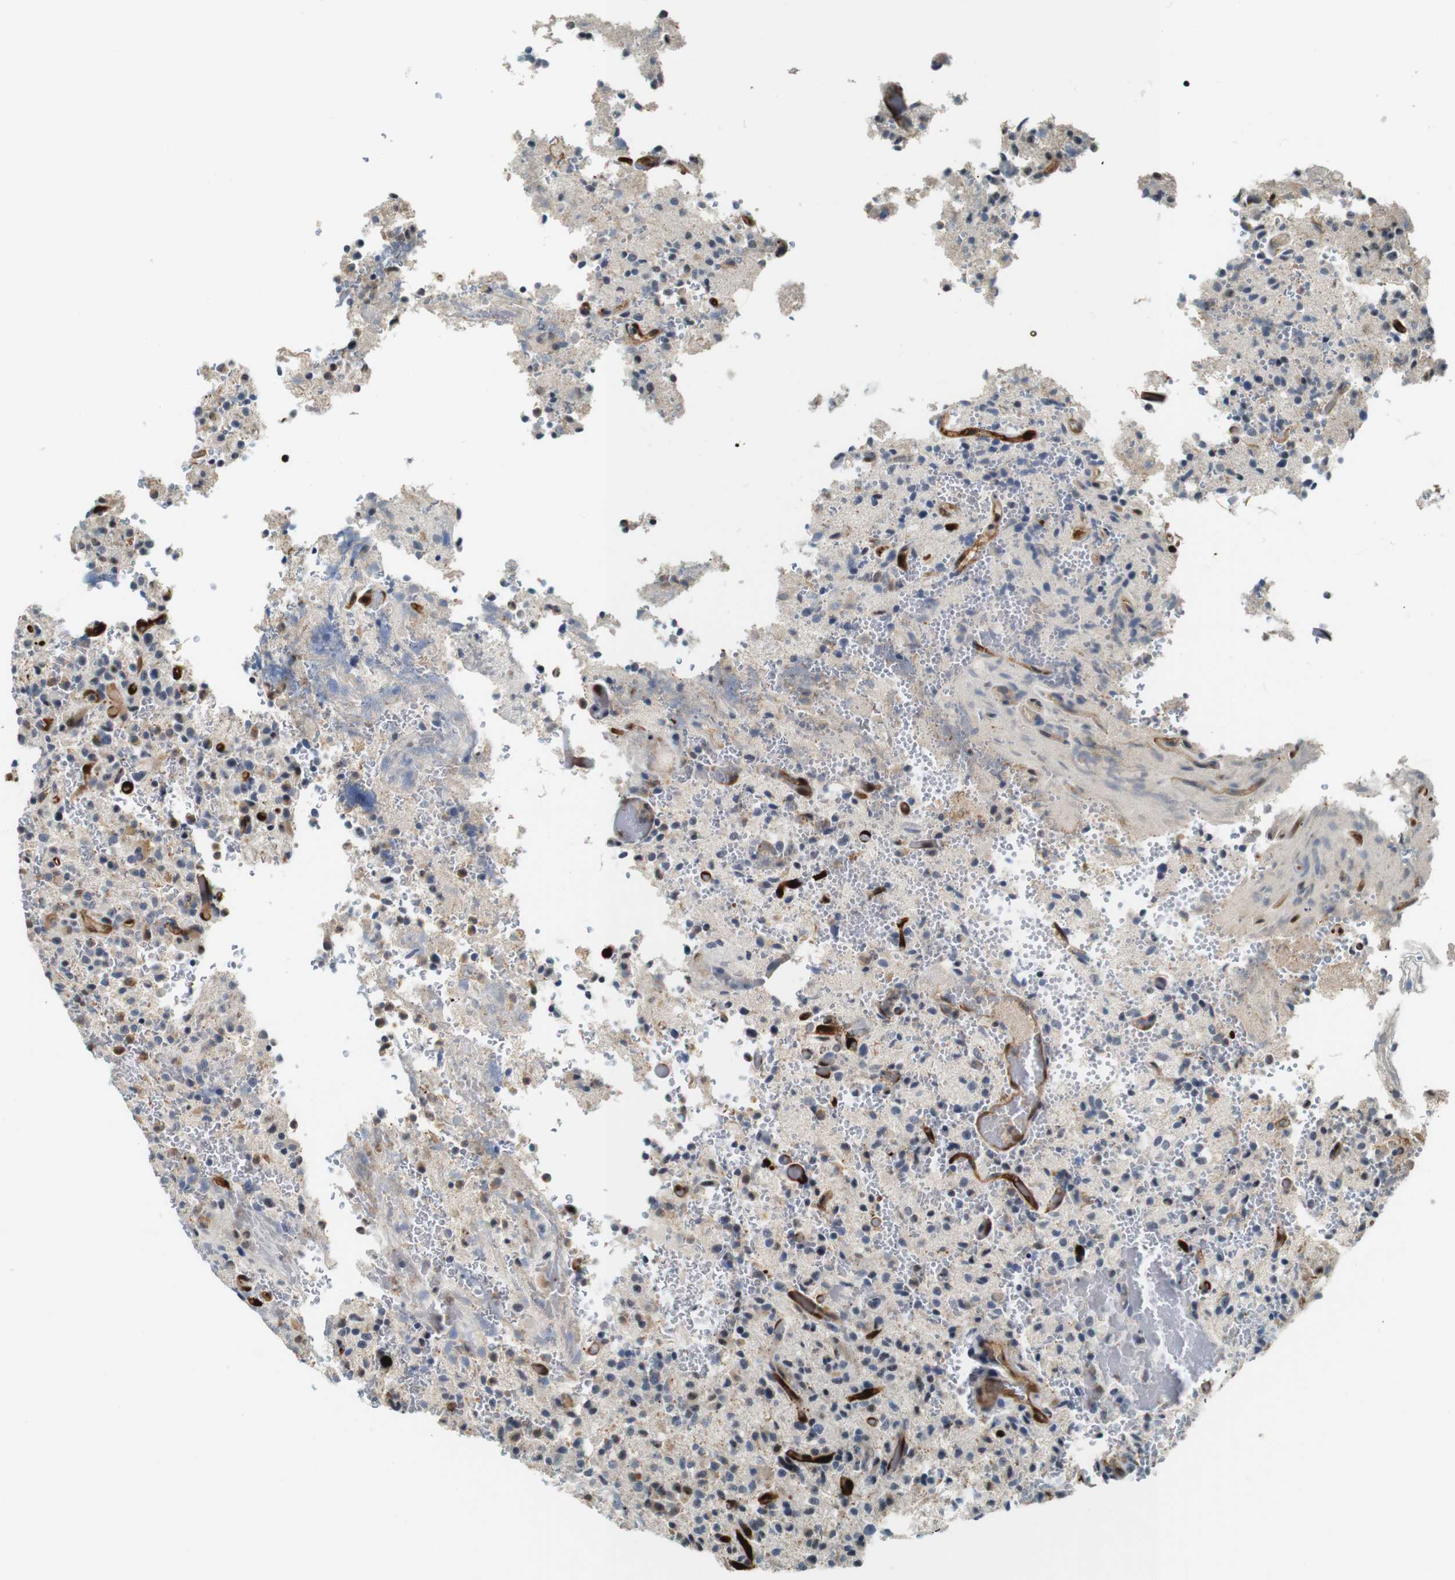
{"staining": {"intensity": "weak", "quantity": "25%-75%", "location": "cytoplasmic/membranous,nuclear"}, "tissue": "glioma", "cell_type": "Tumor cells", "image_type": "cancer", "snomed": [{"axis": "morphology", "description": "Glioma, malignant, High grade"}, {"axis": "topography", "description": "Brain"}], "caption": "Protein expression analysis of human glioma reveals weak cytoplasmic/membranous and nuclear positivity in approximately 25%-75% of tumor cells. (Stains: DAB in brown, nuclei in blue, Microscopy: brightfield microscopy at high magnification).", "gene": "LXN", "patient": {"sex": "male", "age": 71}}